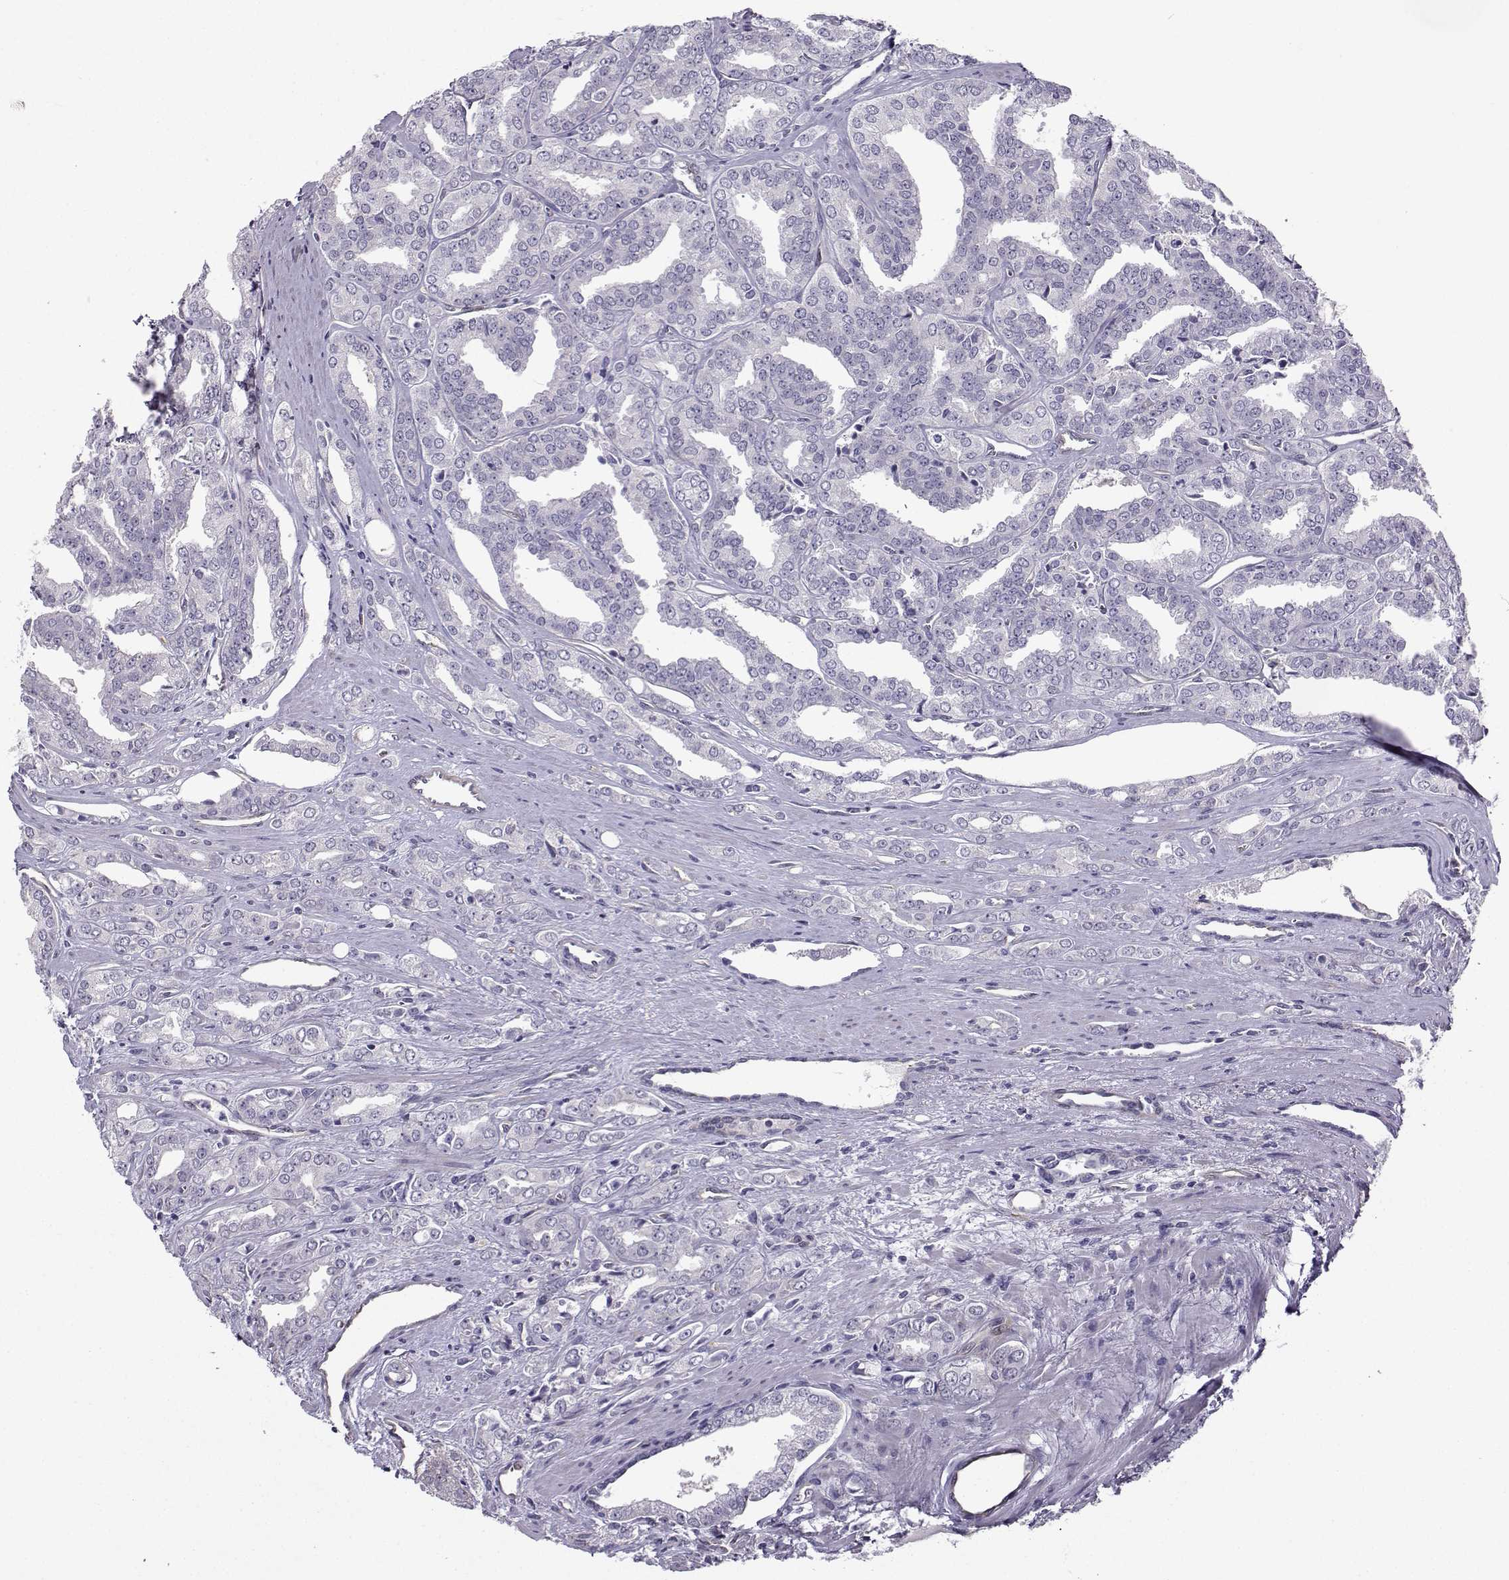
{"staining": {"intensity": "negative", "quantity": "none", "location": "none"}, "tissue": "prostate cancer", "cell_type": "Tumor cells", "image_type": "cancer", "snomed": [{"axis": "morphology", "description": "Adenocarcinoma, NOS"}, {"axis": "morphology", "description": "Adenocarcinoma, High grade"}, {"axis": "topography", "description": "Prostate"}], "caption": "Tumor cells are negative for brown protein staining in prostate cancer (adenocarcinoma (high-grade)).", "gene": "NQO1", "patient": {"sex": "male", "age": 70}}